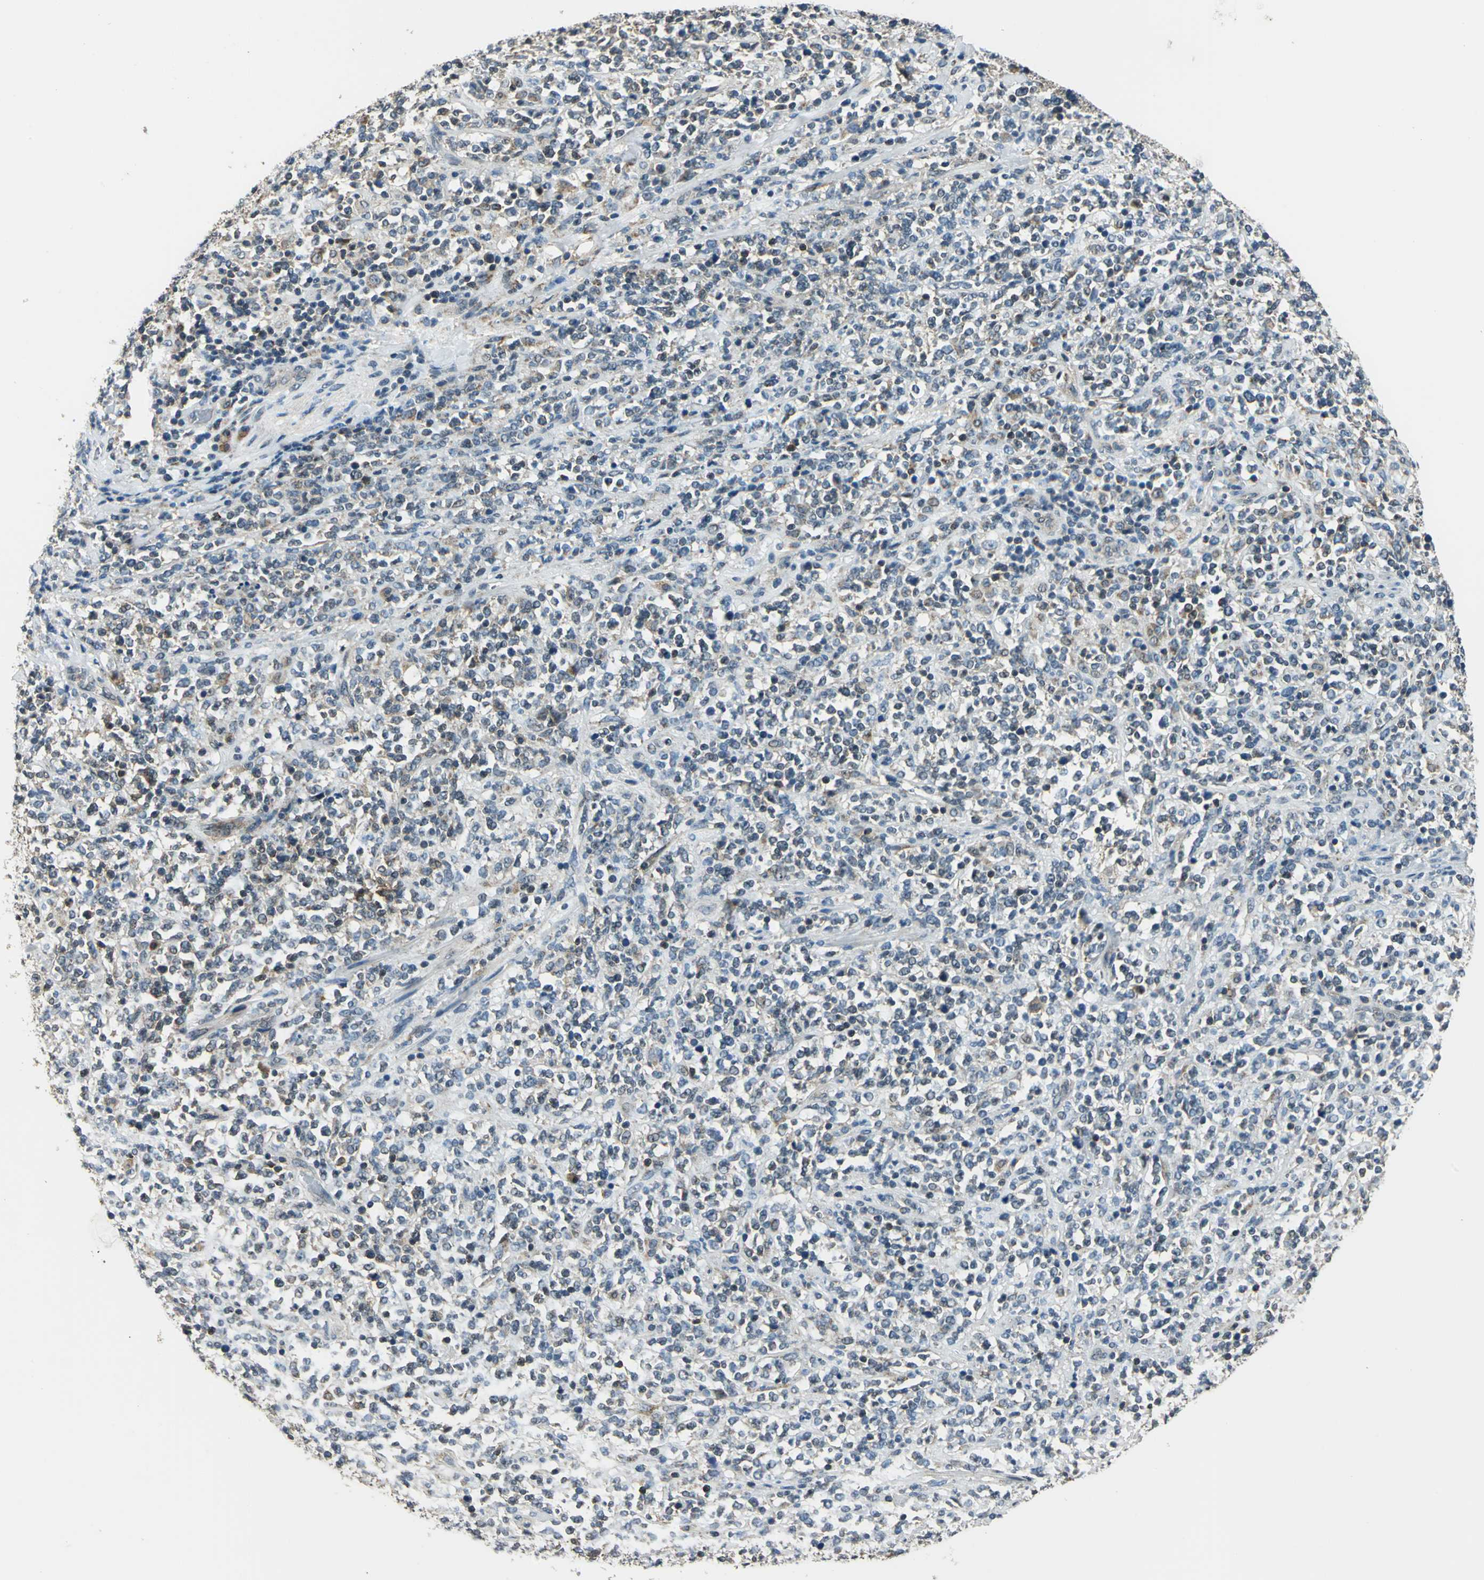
{"staining": {"intensity": "weak", "quantity": ">75%", "location": "cytoplasmic/membranous"}, "tissue": "lymphoma", "cell_type": "Tumor cells", "image_type": "cancer", "snomed": [{"axis": "morphology", "description": "Malignant lymphoma, non-Hodgkin's type, High grade"}, {"axis": "topography", "description": "Soft tissue"}], "caption": "Malignant lymphoma, non-Hodgkin's type (high-grade) tissue exhibits weak cytoplasmic/membranous expression in approximately >75% of tumor cells, visualized by immunohistochemistry. The staining was performed using DAB (3,3'-diaminobenzidine), with brown indicating positive protein expression. Nuclei are stained blue with hematoxylin.", "gene": "NUDT2", "patient": {"sex": "male", "age": 18}}